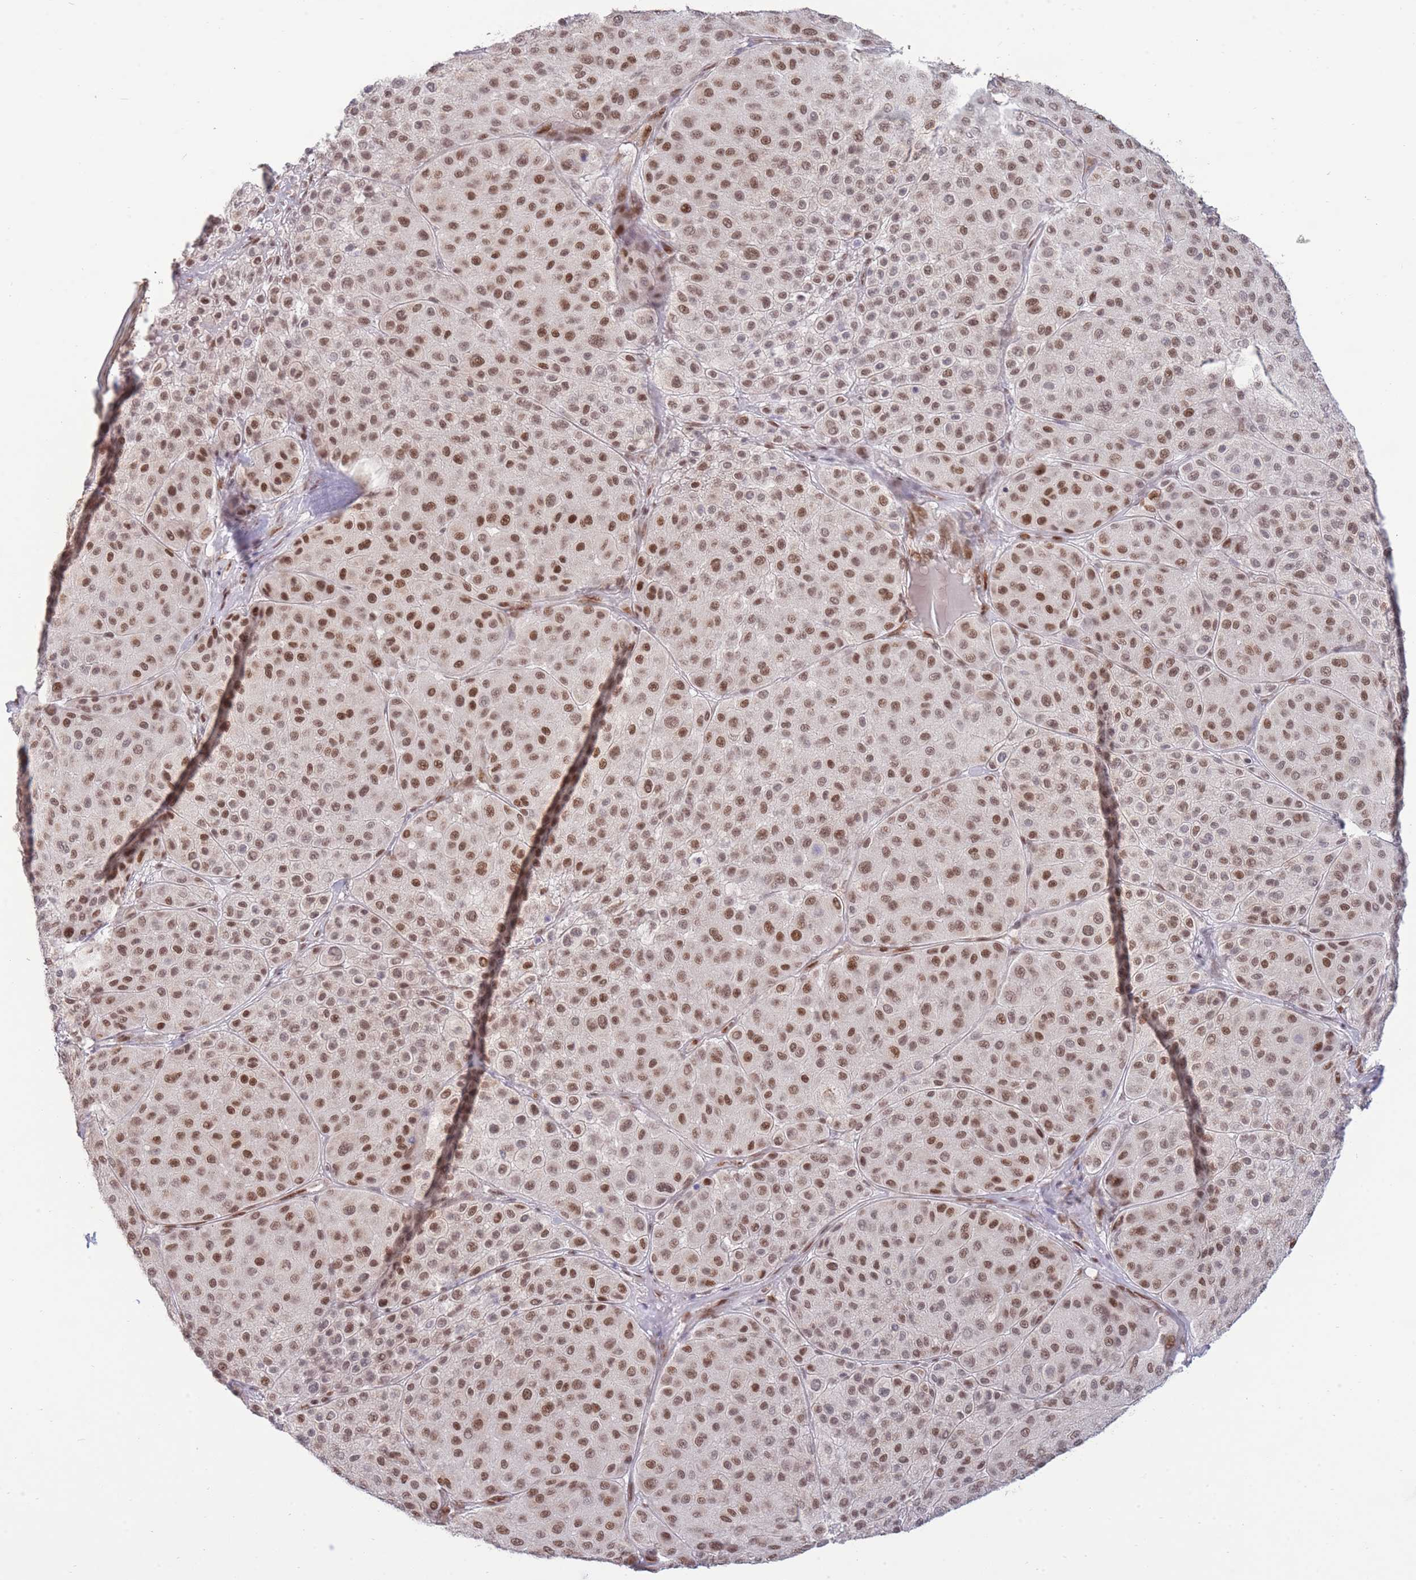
{"staining": {"intensity": "strong", "quantity": ">75%", "location": "nuclear"}, "tissue": "melanoma", "cell_type": "Tumor cells", "image_type": "cancer", "snomed": [{"axis": "morphology", "description": "Malignant melanoma, Metastatic site"}, {"axis": "topography", "description": "Smooth muscle"}], "caption": "DAB immunohistochemical staining of malignant melanoma (metastatic site) reveals strong nuclear protein positivity in approximately >75% of tumor cells.", "gene": "CARD8", "patient": {"sex": "male", "age": 41}}